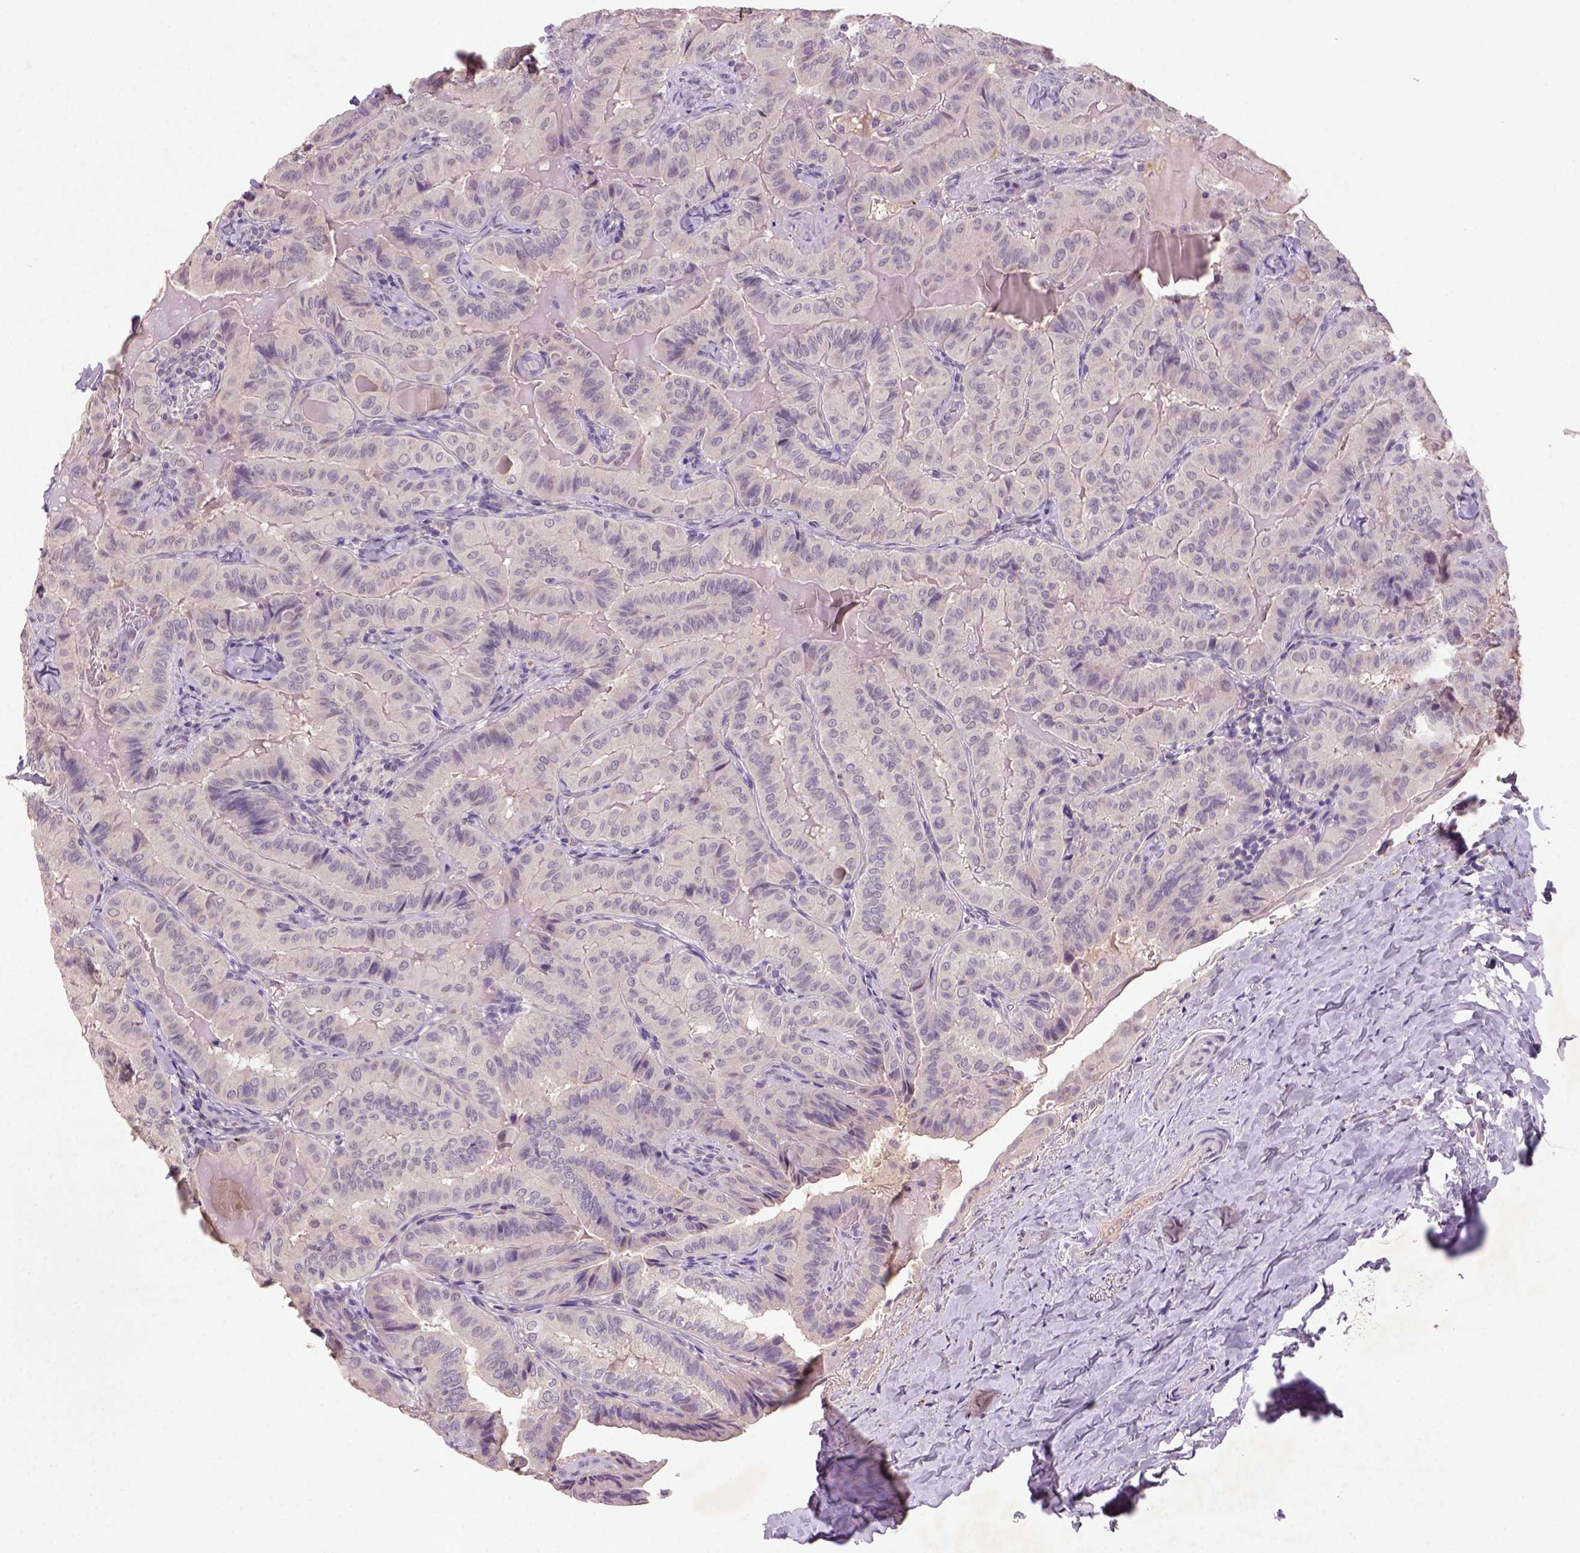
{"staining": {"intensity": "negative", "quantity": "none", "location": "none"}, "tissue": "thyroid cancer", "cell_type": "Tumor cells", "image_type": "cancer", "snomed": [{"axis": "morphology", "description": "Papillary adenocarcinoma, NOS"}, {"axis": "topography", "description": "Thyroid gland"}], "caption": "The IHC micrograph has no significant staining in tumor cells of thyroid papillary adenocarcinoma tissue. Nuclei are stained in blue.", "gene": "NLGN2", "patient": {"sex": "female", "age": 68}}